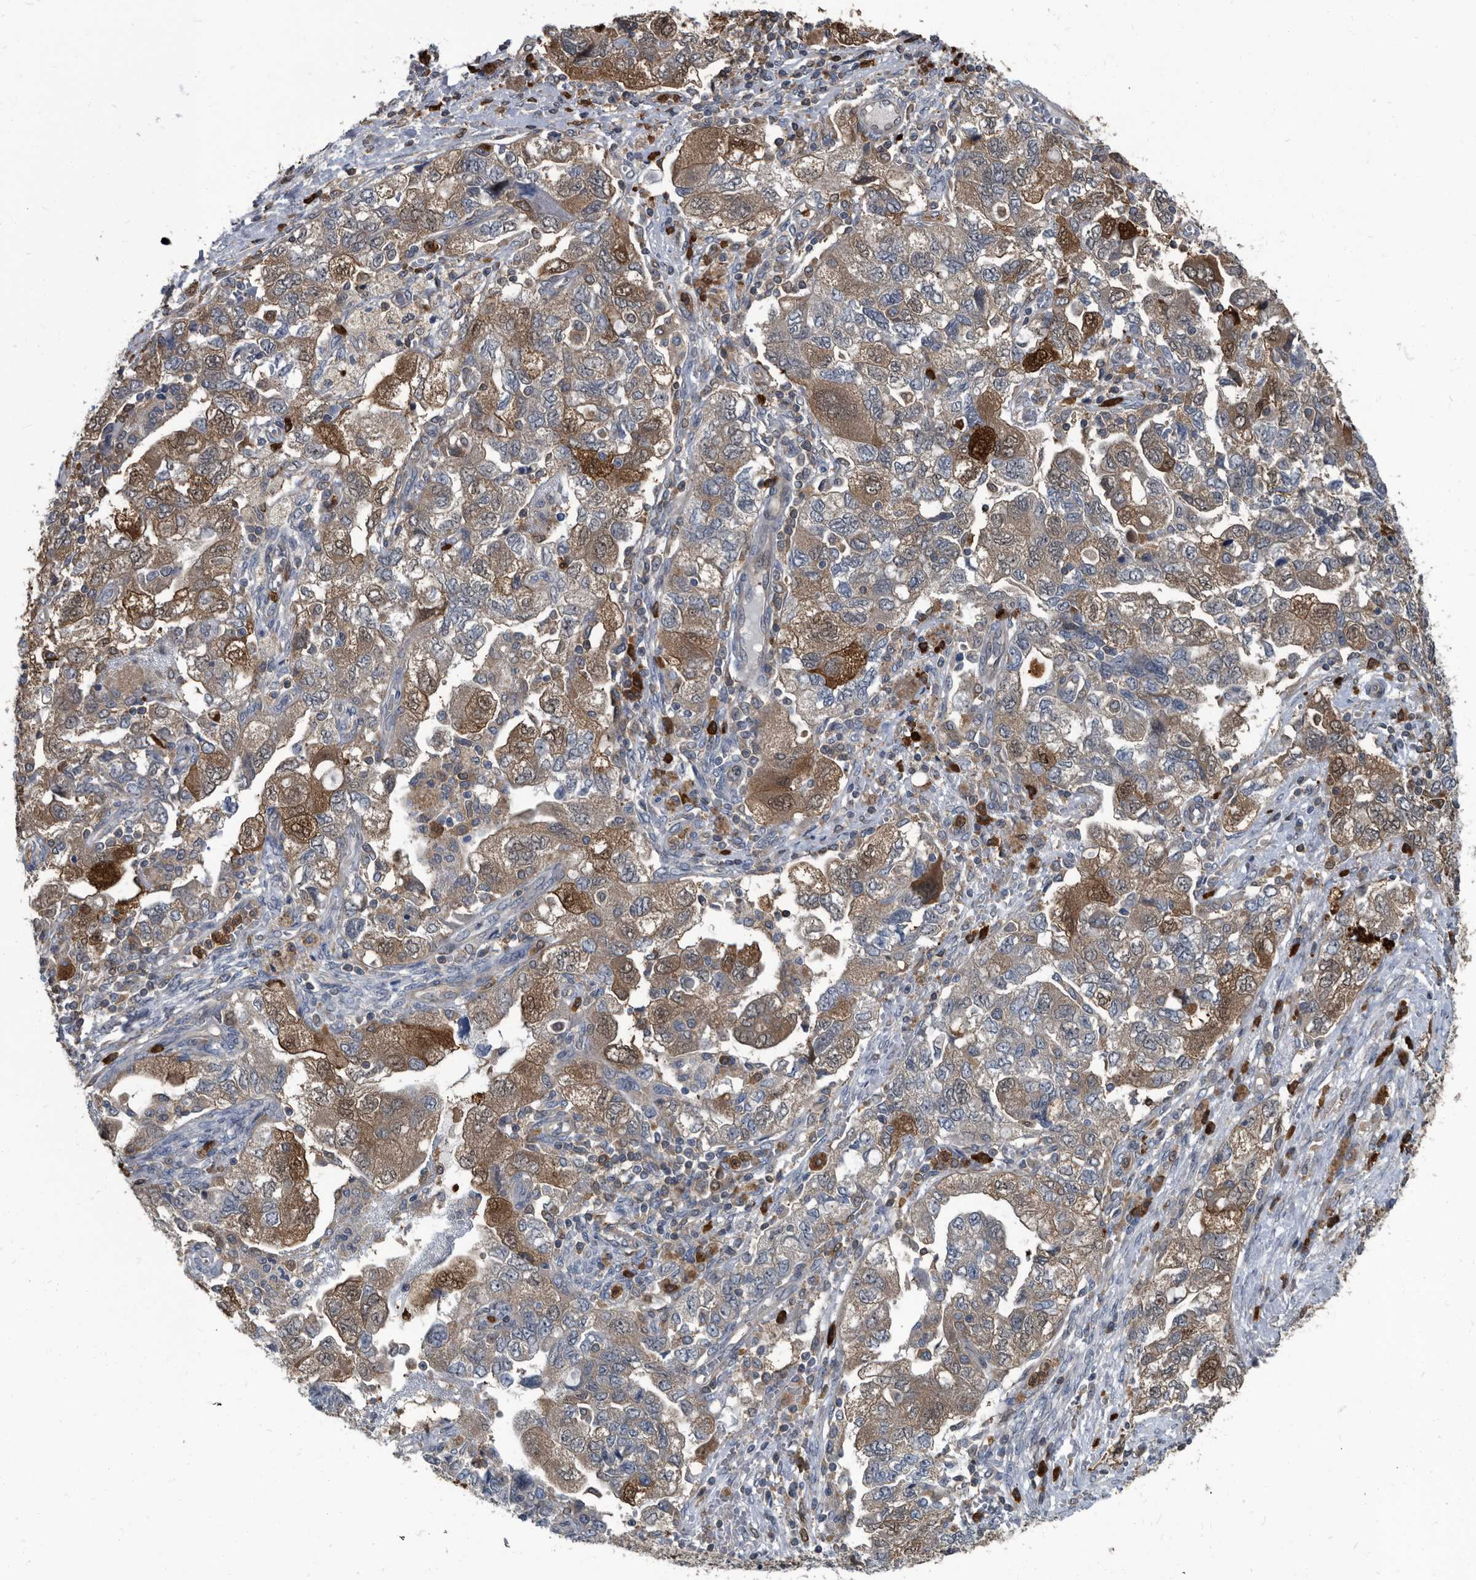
{"staining": {"intensity": "moderate", "quantity": ">75%", "location": "cytoplasmic/membranous"}, "tissue": "ovarian cancer", "cell_type": "Tumor cells", "image_type": "cancer", "snomed": [{"axis": "morphology", "description": "Carcinoma, NOS"}, {"axis": "morphology", "description": "Cystadenocarcinoma, serous, NOS"}, {"axis": "topography", "description": "Ovary"}], "caption": "Protein expression analysis of human ovarian carcinoma reveals moderate cytoplasmic/membranous staining in about >75% of tumor cells.", "gene": "CDV3", "patient": {"sex": "female", "age": 69}}